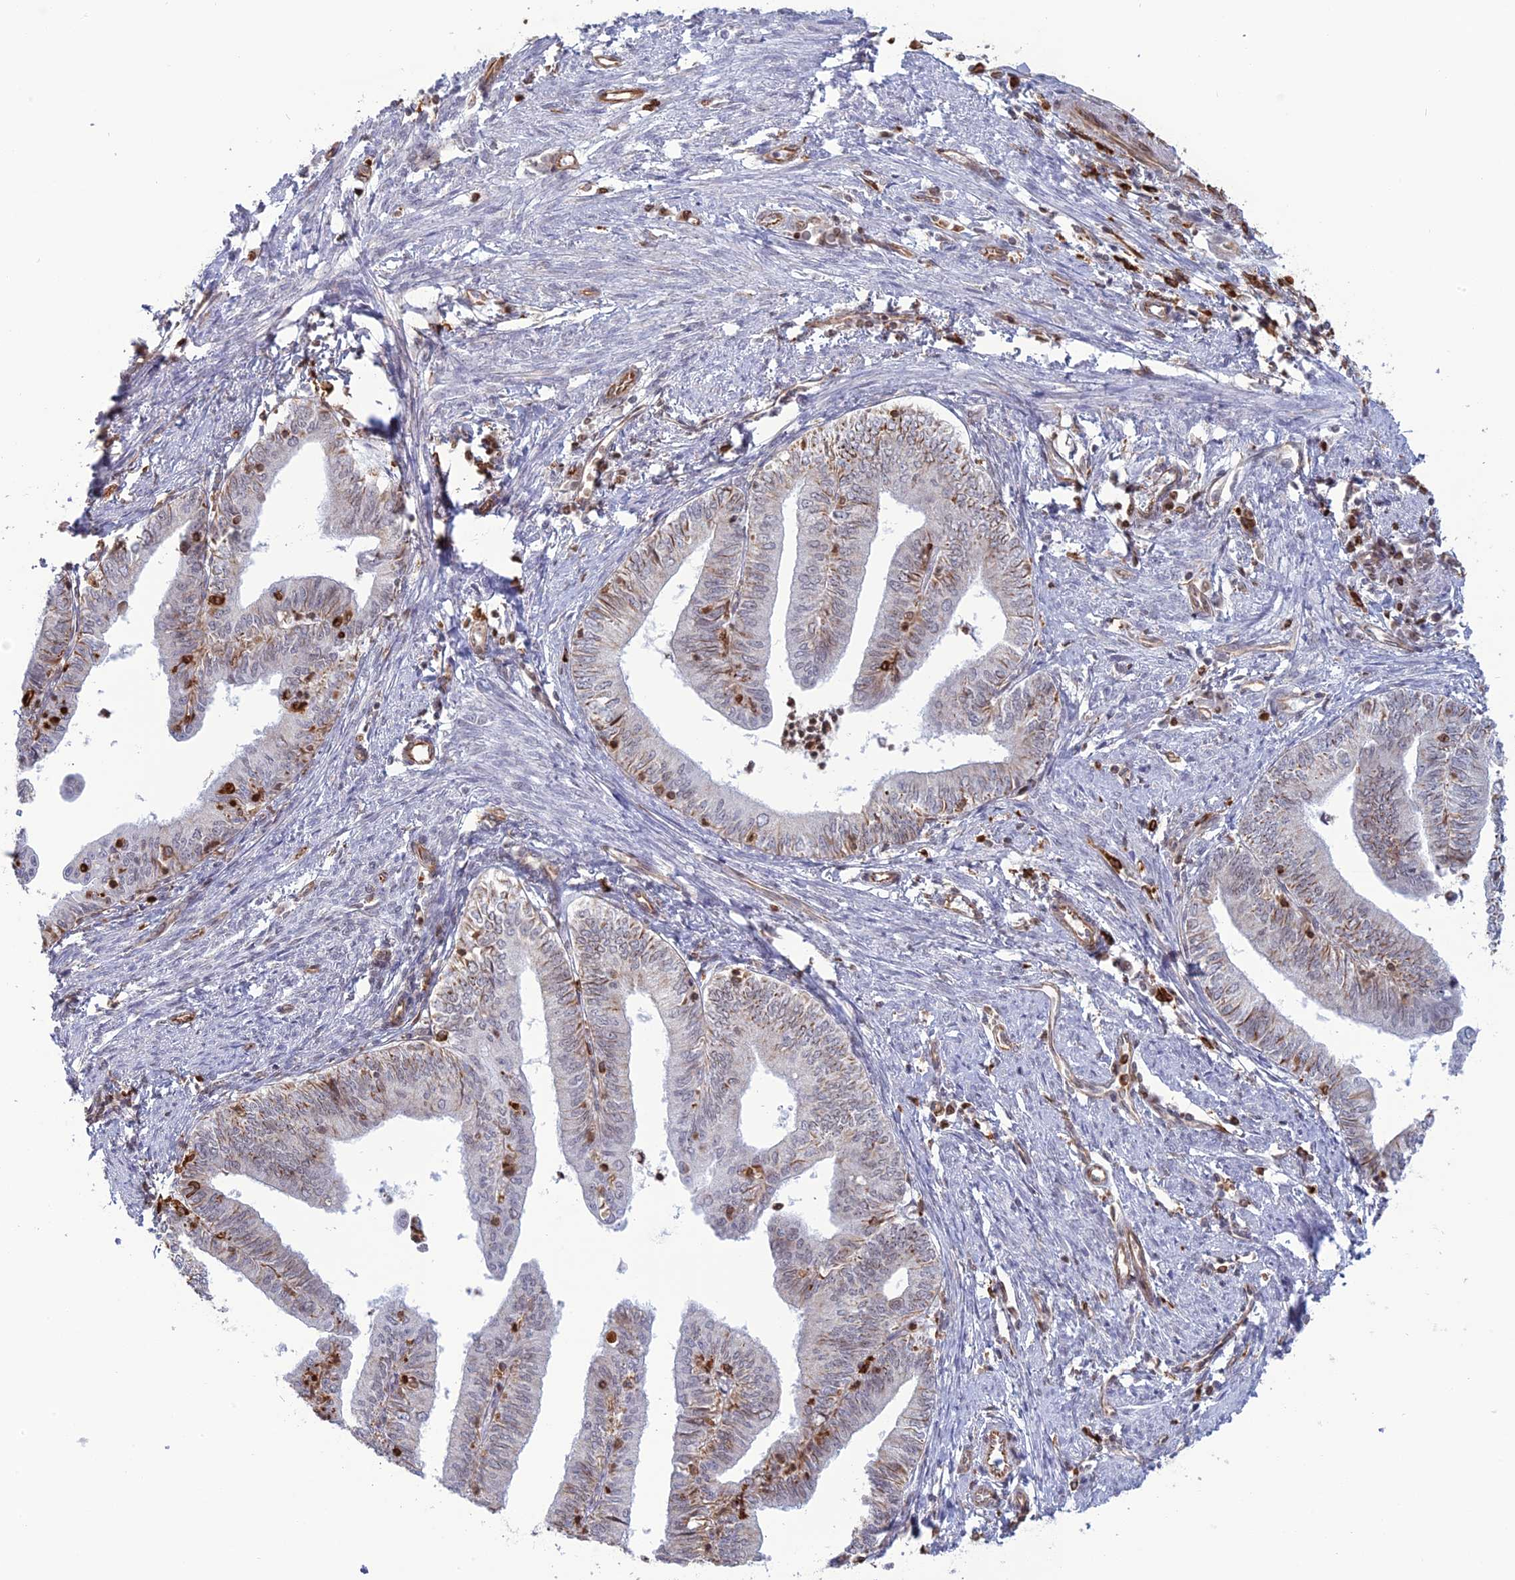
{"staining": {"intensity": "negative", "quantity": "none", "location": "none"}, "tissue": "endometrial cancer", "cell_type": "Tumor cells", "image_type": "cancer", "snomed": [{"axis": "morphology", "description": "Adenocarcinoma, NOS"}, {"axis": "topography", "description": "Endometrium"}], "caption": "Immunohistochemical staining of human endometrial adenocarcinoma reveals no significant expression in tumor cells. The staining was performed using DAB to visualize the protein expression in brown, while the nuclei were stained in blue with hematoxylin (Magnification: 20x).", "gene": "APOBR", "patient": {"sex": "female", "age": 66}}